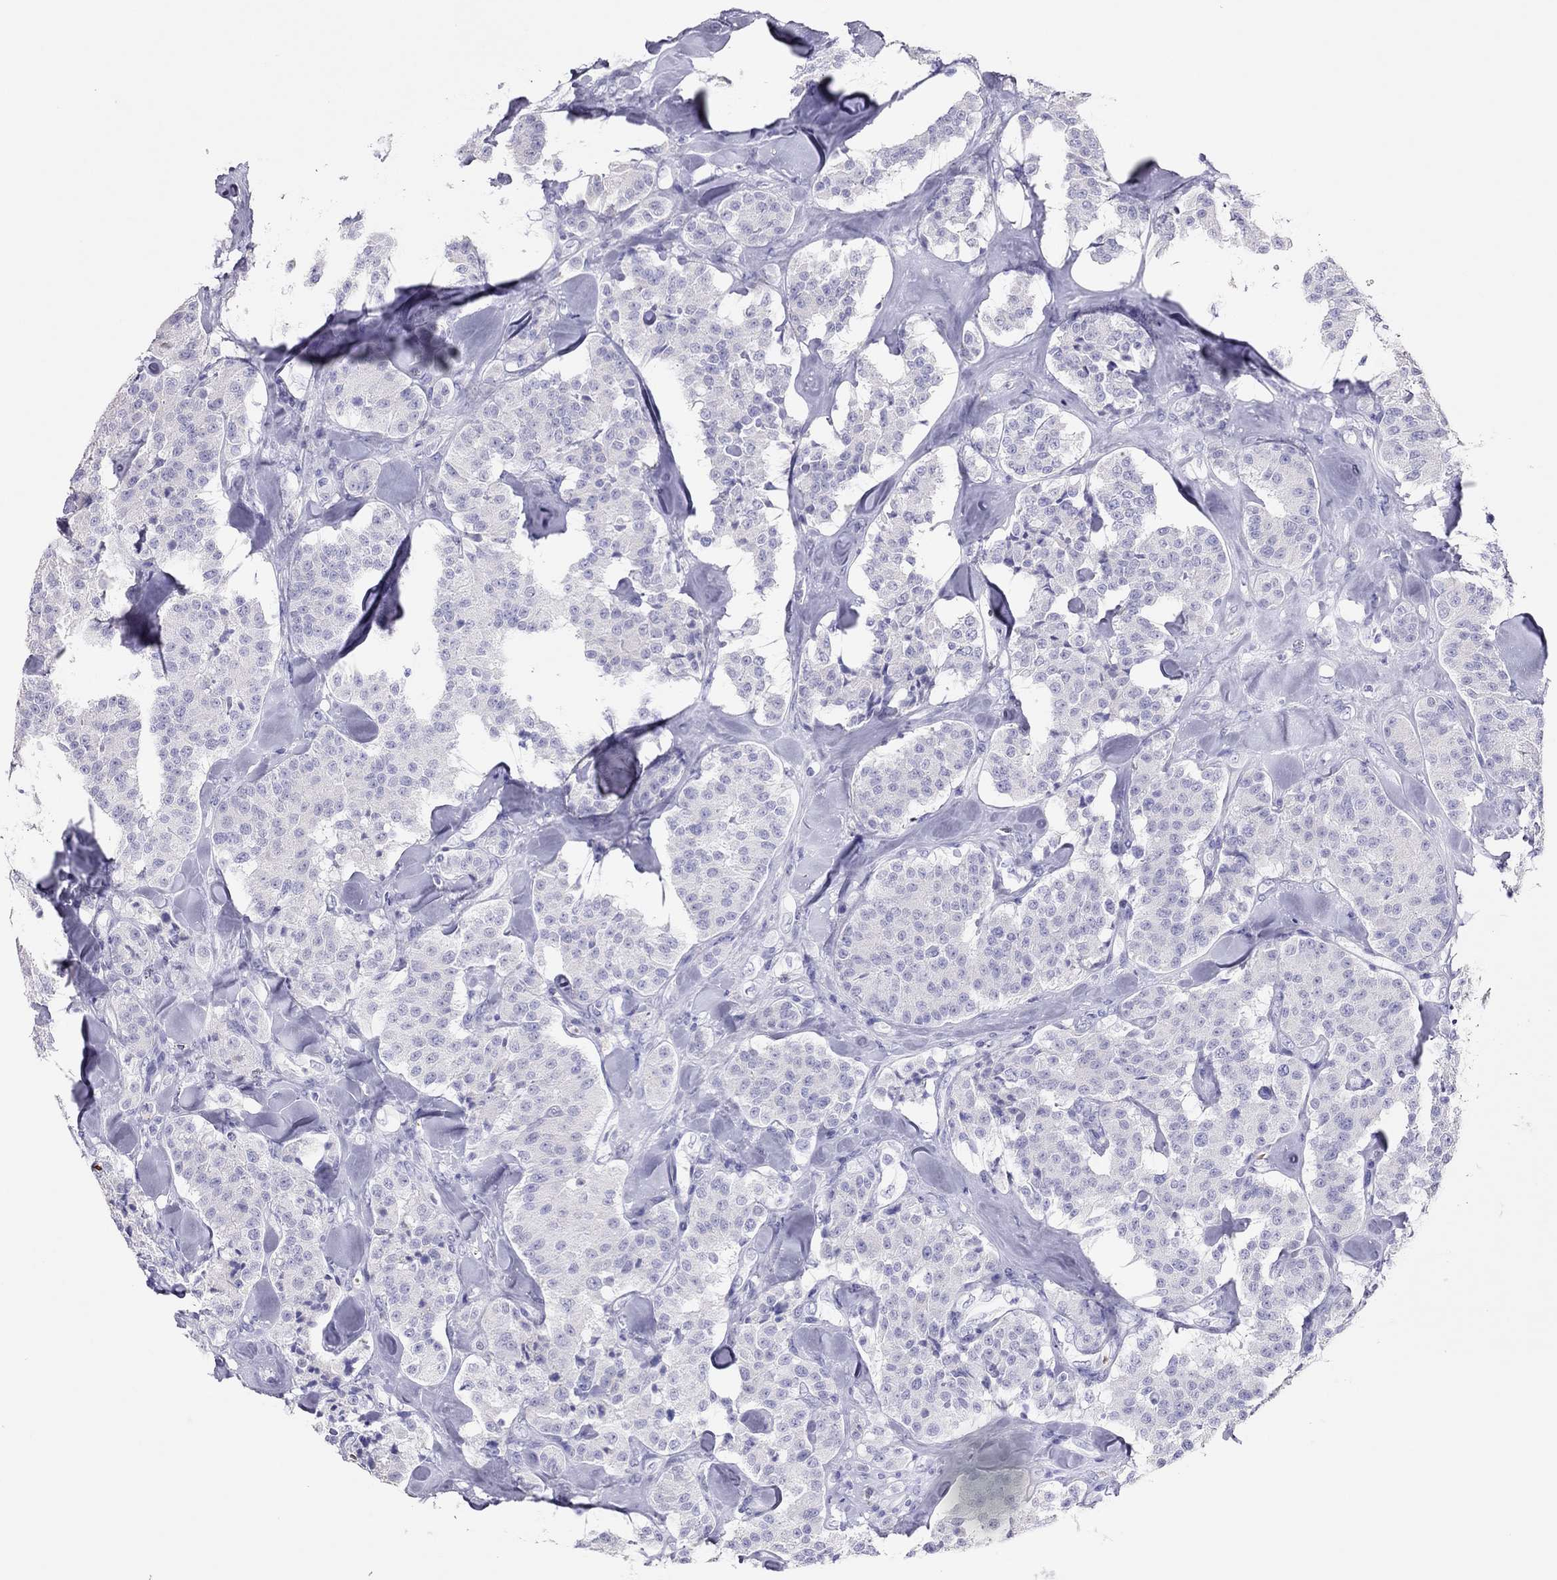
{"staining": {"intensity": "negative", "quantity": "none", "location": "none"}, "tissue": "carcinoid", "cell_type": "Tumor cells", "image_type": "cancer", "snomed": [{"axis": "morphology", "description": "Carcinoid, malignant, NOS"}, {"axis": "topography", "description": "Pancreas"}], "caption": "High magnification brightfield microscopy of malignant carcinoid stained with DAB (brown) and counterstained with hematoxylin (blue): tumor cells show no significant expression.", "gene": "TSHB", "patient": {"sex": "male", "age": 41}}